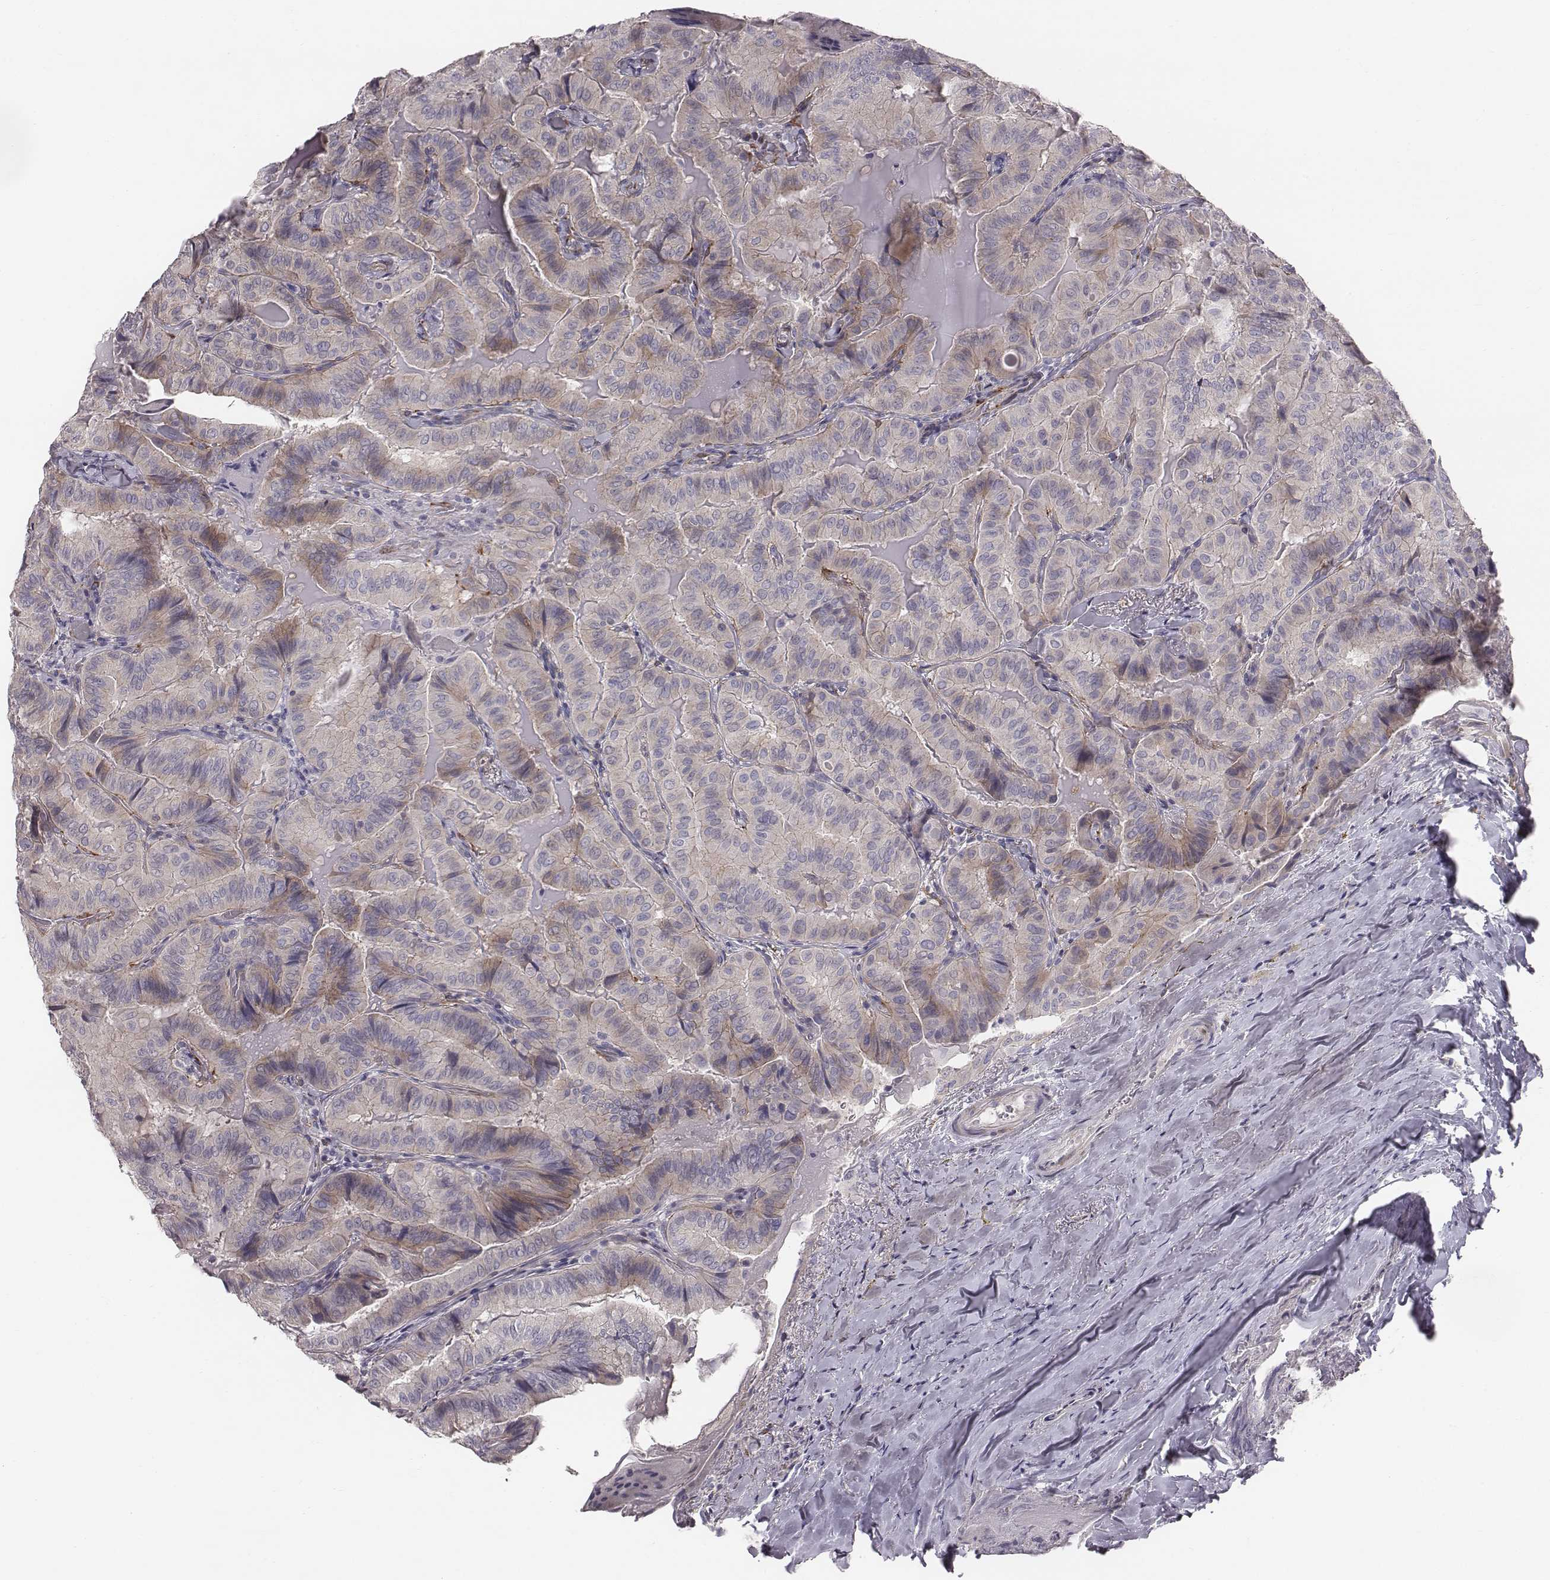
{"staining": {"intensity": "weak", "quantity": "<25%", "location": "cytoplasmic/membranous"}, "tissue": "thyroid cancer", "cell_type": "Tumor cells", "image_type": "cancer", "snomed": [{"axis": "morphology", "description": "Papillary adenocarcinoma, NOS"}, {"axis": "topography", "description": "Thyroid gland"}], "caption": "Protein analysis of thyroid cancer displays no significant expression in tumor cells.", "gene": "PRKCZ", "patient": {"sex": "female", "age": 68}}